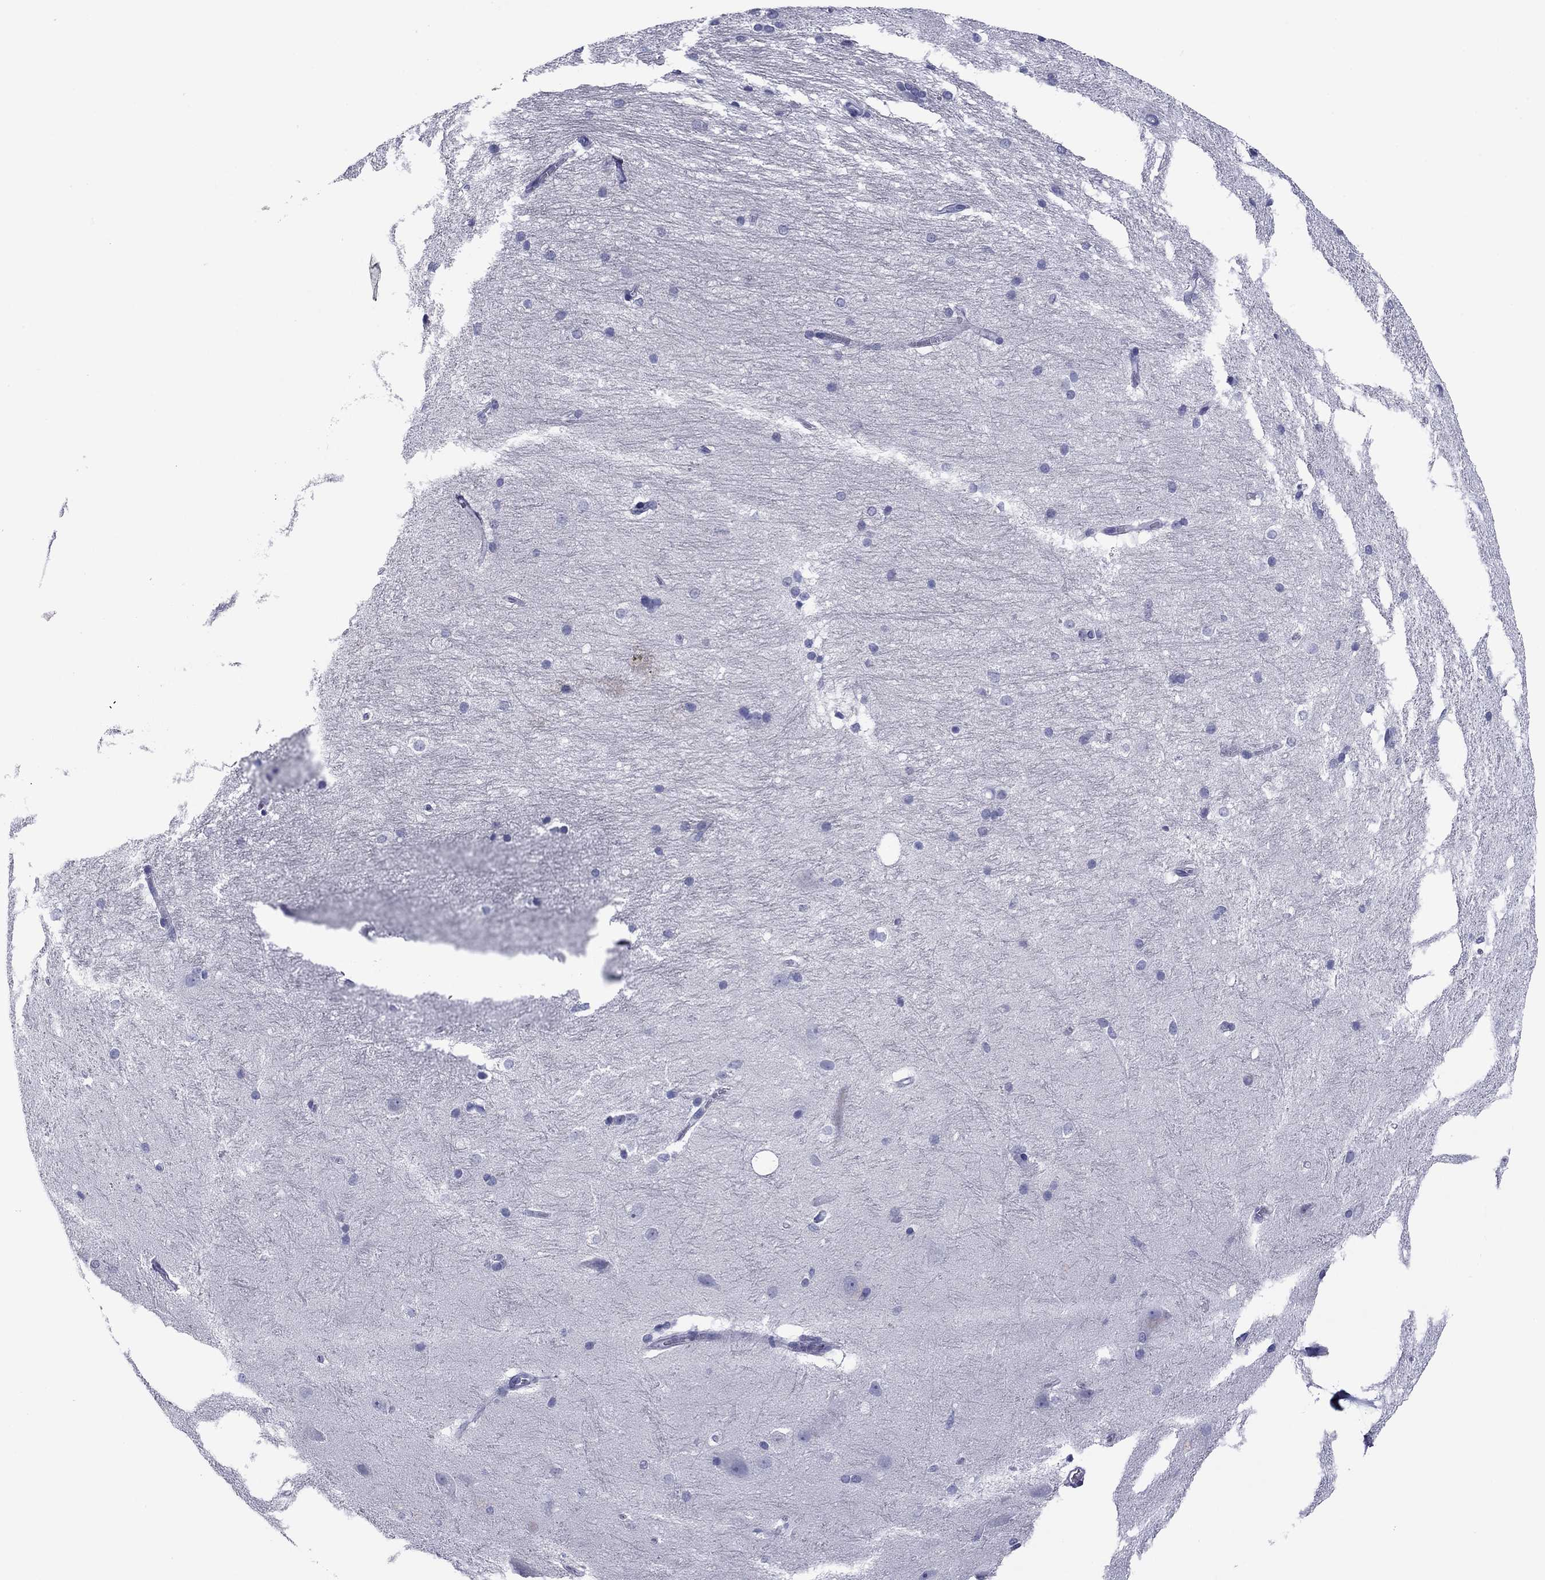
{"staining": {"intensity": "negative", "quantity": "none", "location": "none"}, "tissue": "hippocampus", "cell_type": "Glial cells", "image_type": "normal", "snomed": [{"axis": "morphology", "description": "Normal tissue, NOS"}, {"axis": "topography", "description": "Cerebral cortex"}, {"axis": "topography", "description": "Hippocampus"}], "caption": "This is an IHC micrograph of benign human hippocampus. There is no expression in glial cells.", "gene": "TCFL5", "patient": {"sex": "female", "age": 19}}